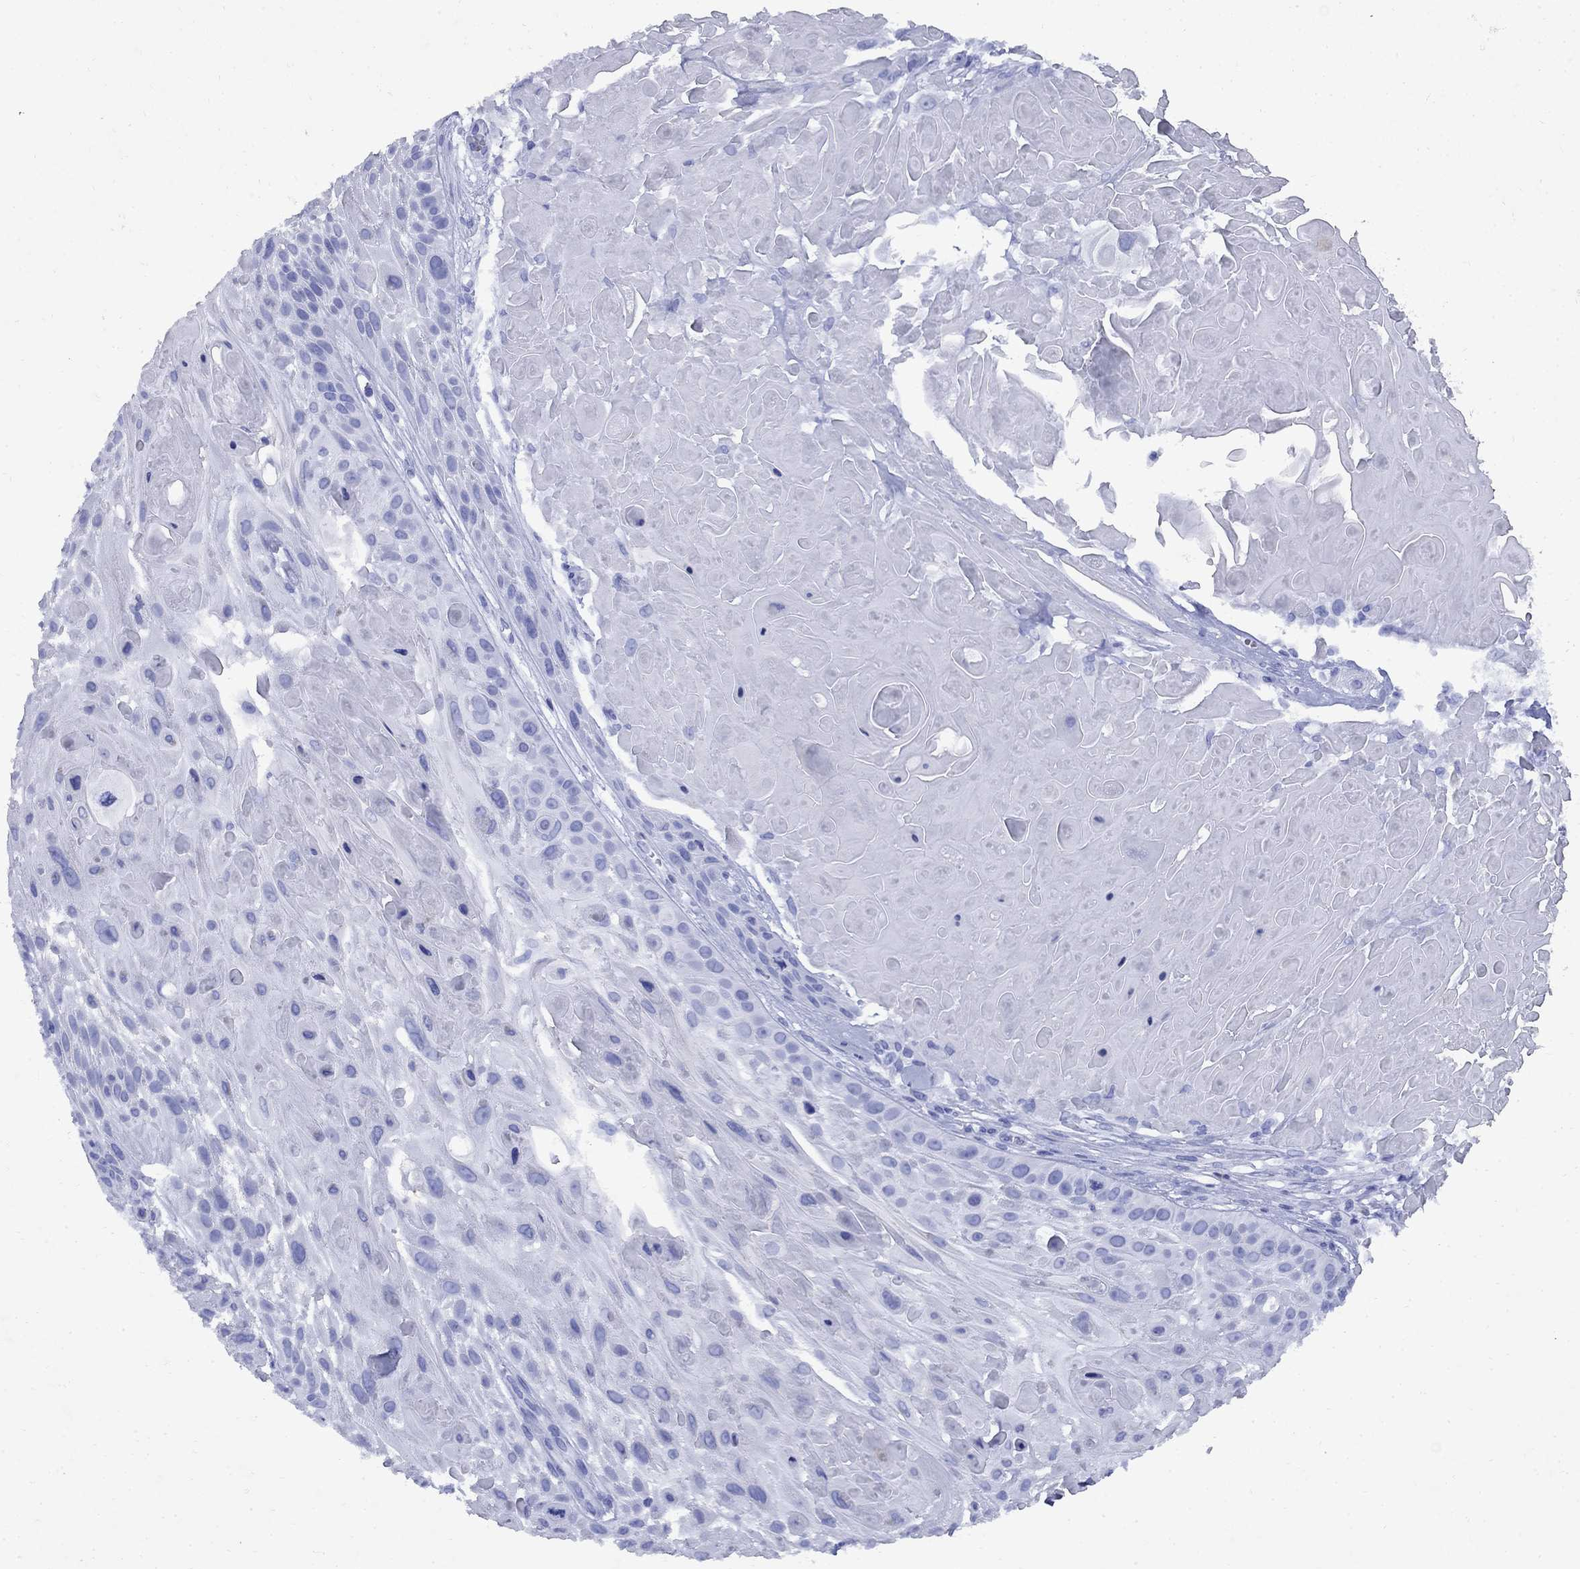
{"staining": {"intensity": "negative", "quantity": "none", "location": "none"}, "tissue": "skin cancer", "cell_type": "Tumor cells", "image_type": "cancer", "snomed": [{"axis": "morphology", "description": "Squamous cell carcinoma, NOS"}, {"axis": "topography", "description": "Skin"}, {"axis": "topography", "description": "Anal"}], "caption": "There is no significant staining in tumor cells of skin cancer.", "gene": "CD1A", "patient": {"sex": "female", "age": 75}}